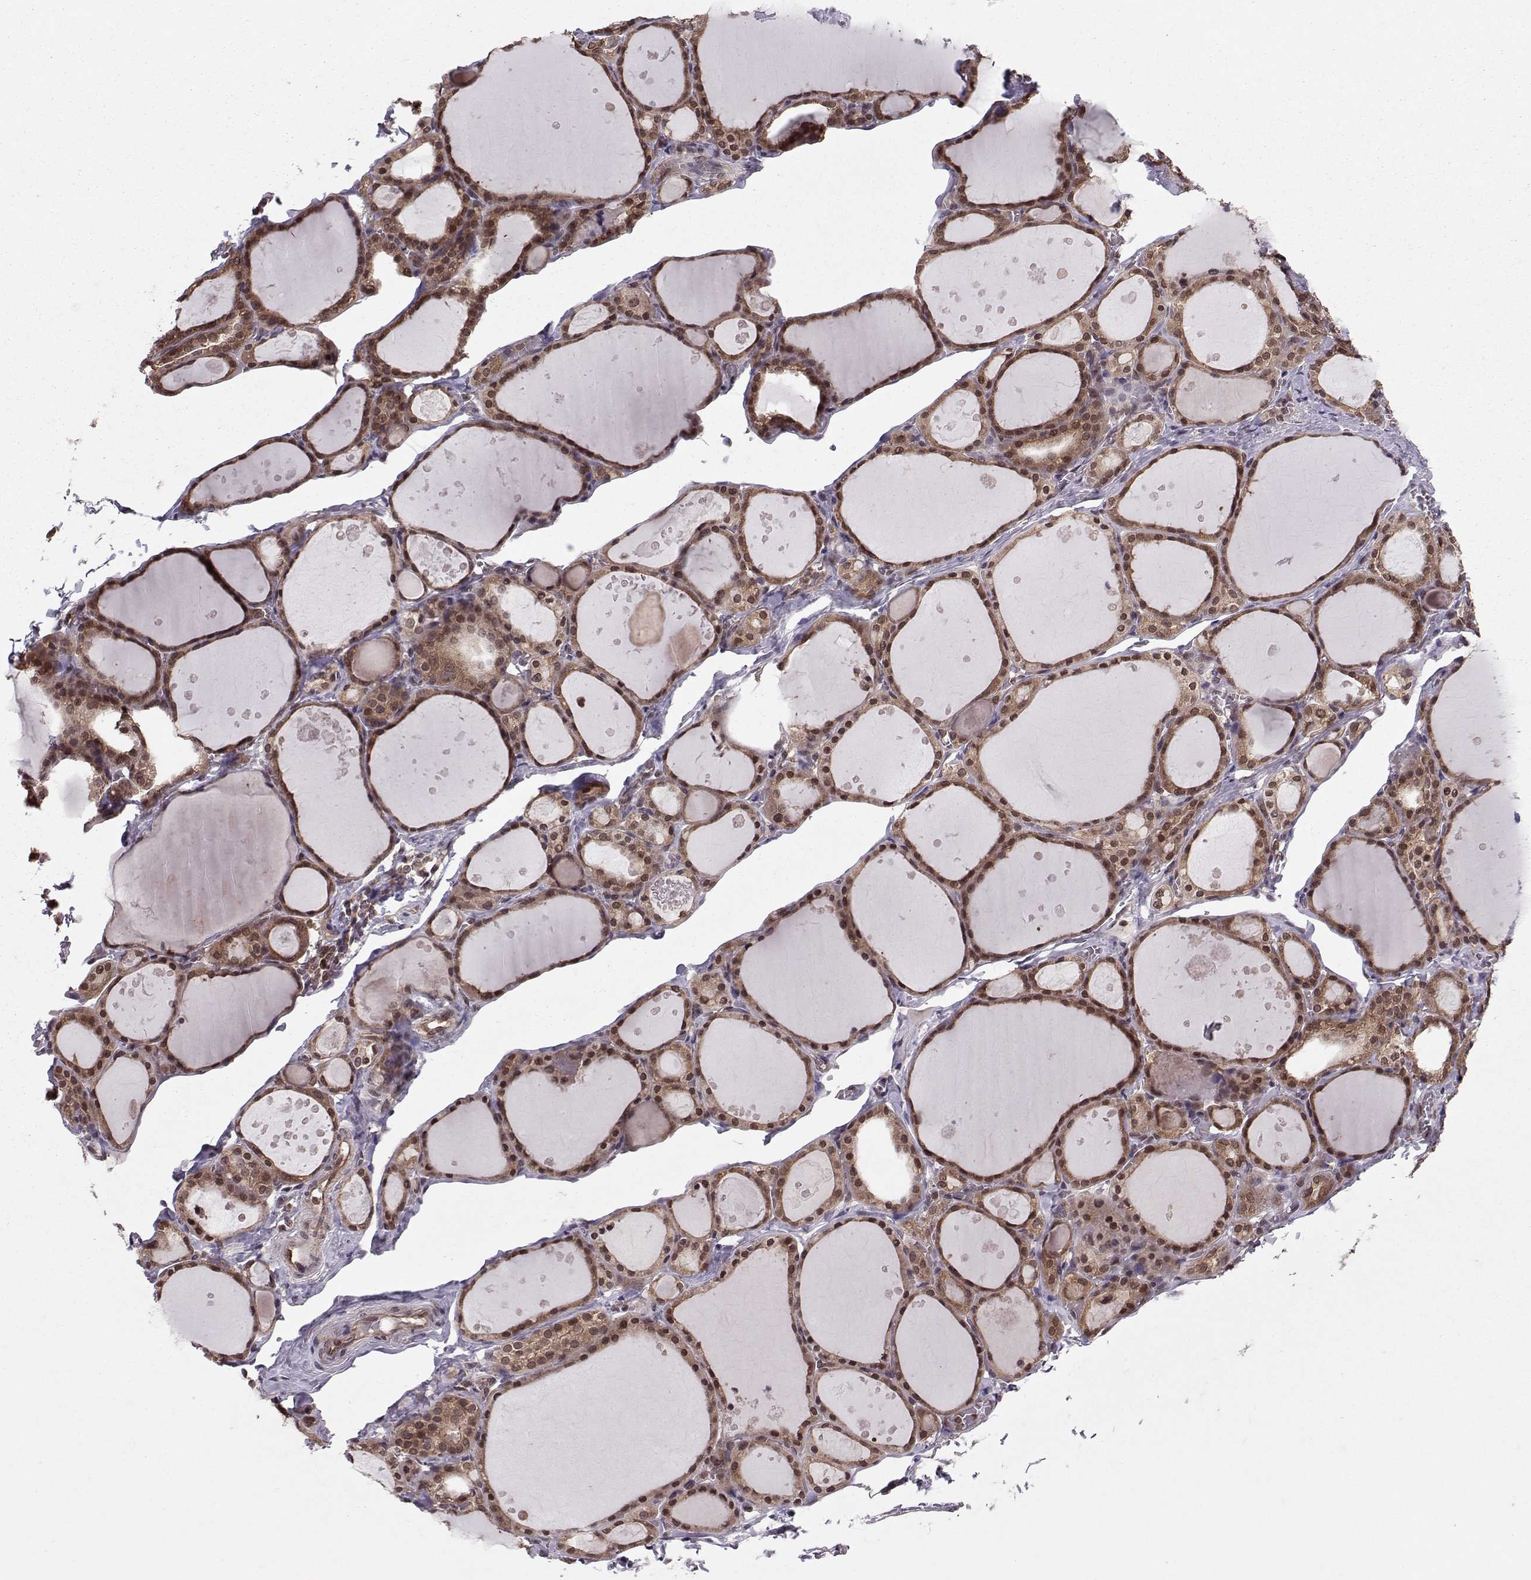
{"staining": {"intensity": "moderate", "quantity": "25%-75%", "location": "cytoplasmic/membranous"}, "tissue": "thyroid gland", "cell_type": "Glandular cells", "image_type": "normal", "snomed": [{"axis": "morphology", "description": "Normal tissue, NOS"}, {"axis": "topography", "description": "Thyroid gland"}], "caption": "Moderate cytoplasmic/membranous staining for a protein is identified in approximately 25%-75% of glandular cells of unremarkable thyroid gland using IHC.", "gene": "PPP2R2A", "patient": {"sex": "male", "age": 68}}